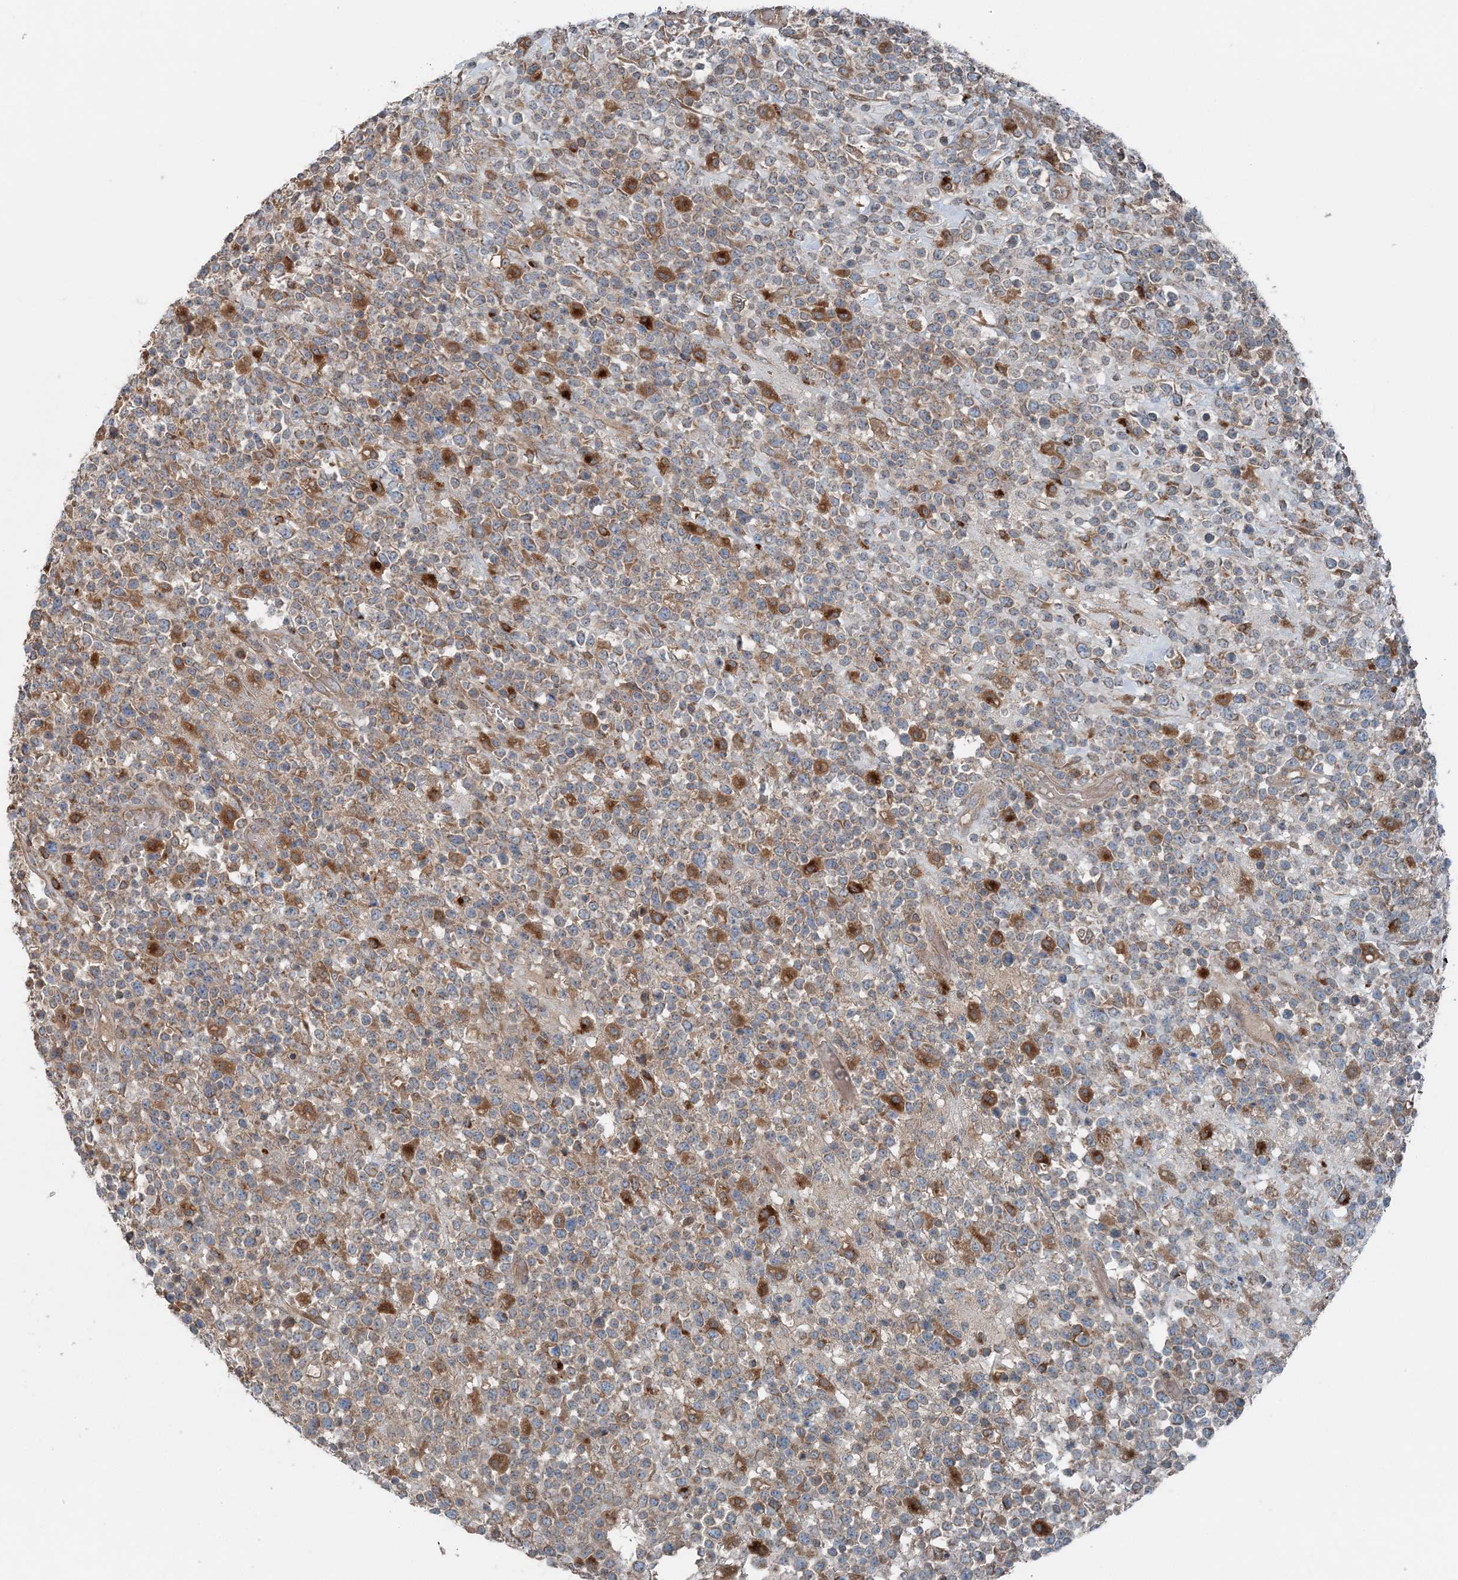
{"staining": {"intensity": "moderate", "quantity": "<25%", "location": "cytoplasmic/membranous"}, "tissue": "lymphoma", "cell_type": "Tumor cells", "image_type": "cancer", "snomed": [{"axis": "morphology", "description": "Malignant lymphoma, non-Hodgkin's type, High grade"}, {"axis": "topography", "description": "Colon"}], "caption": "High-grade malignant lymphoma, non-Hodgkin's type stained for a protein shows moderate cytoplasmic/membranous positivity in tumor cells. The staining is performed using DAB brown chromogen to label protein expression. The nuclei are counter-stained blue using hematoxylin.", "gene": "ASNSD1", "patient": {"sex": "female", "age": 53}}